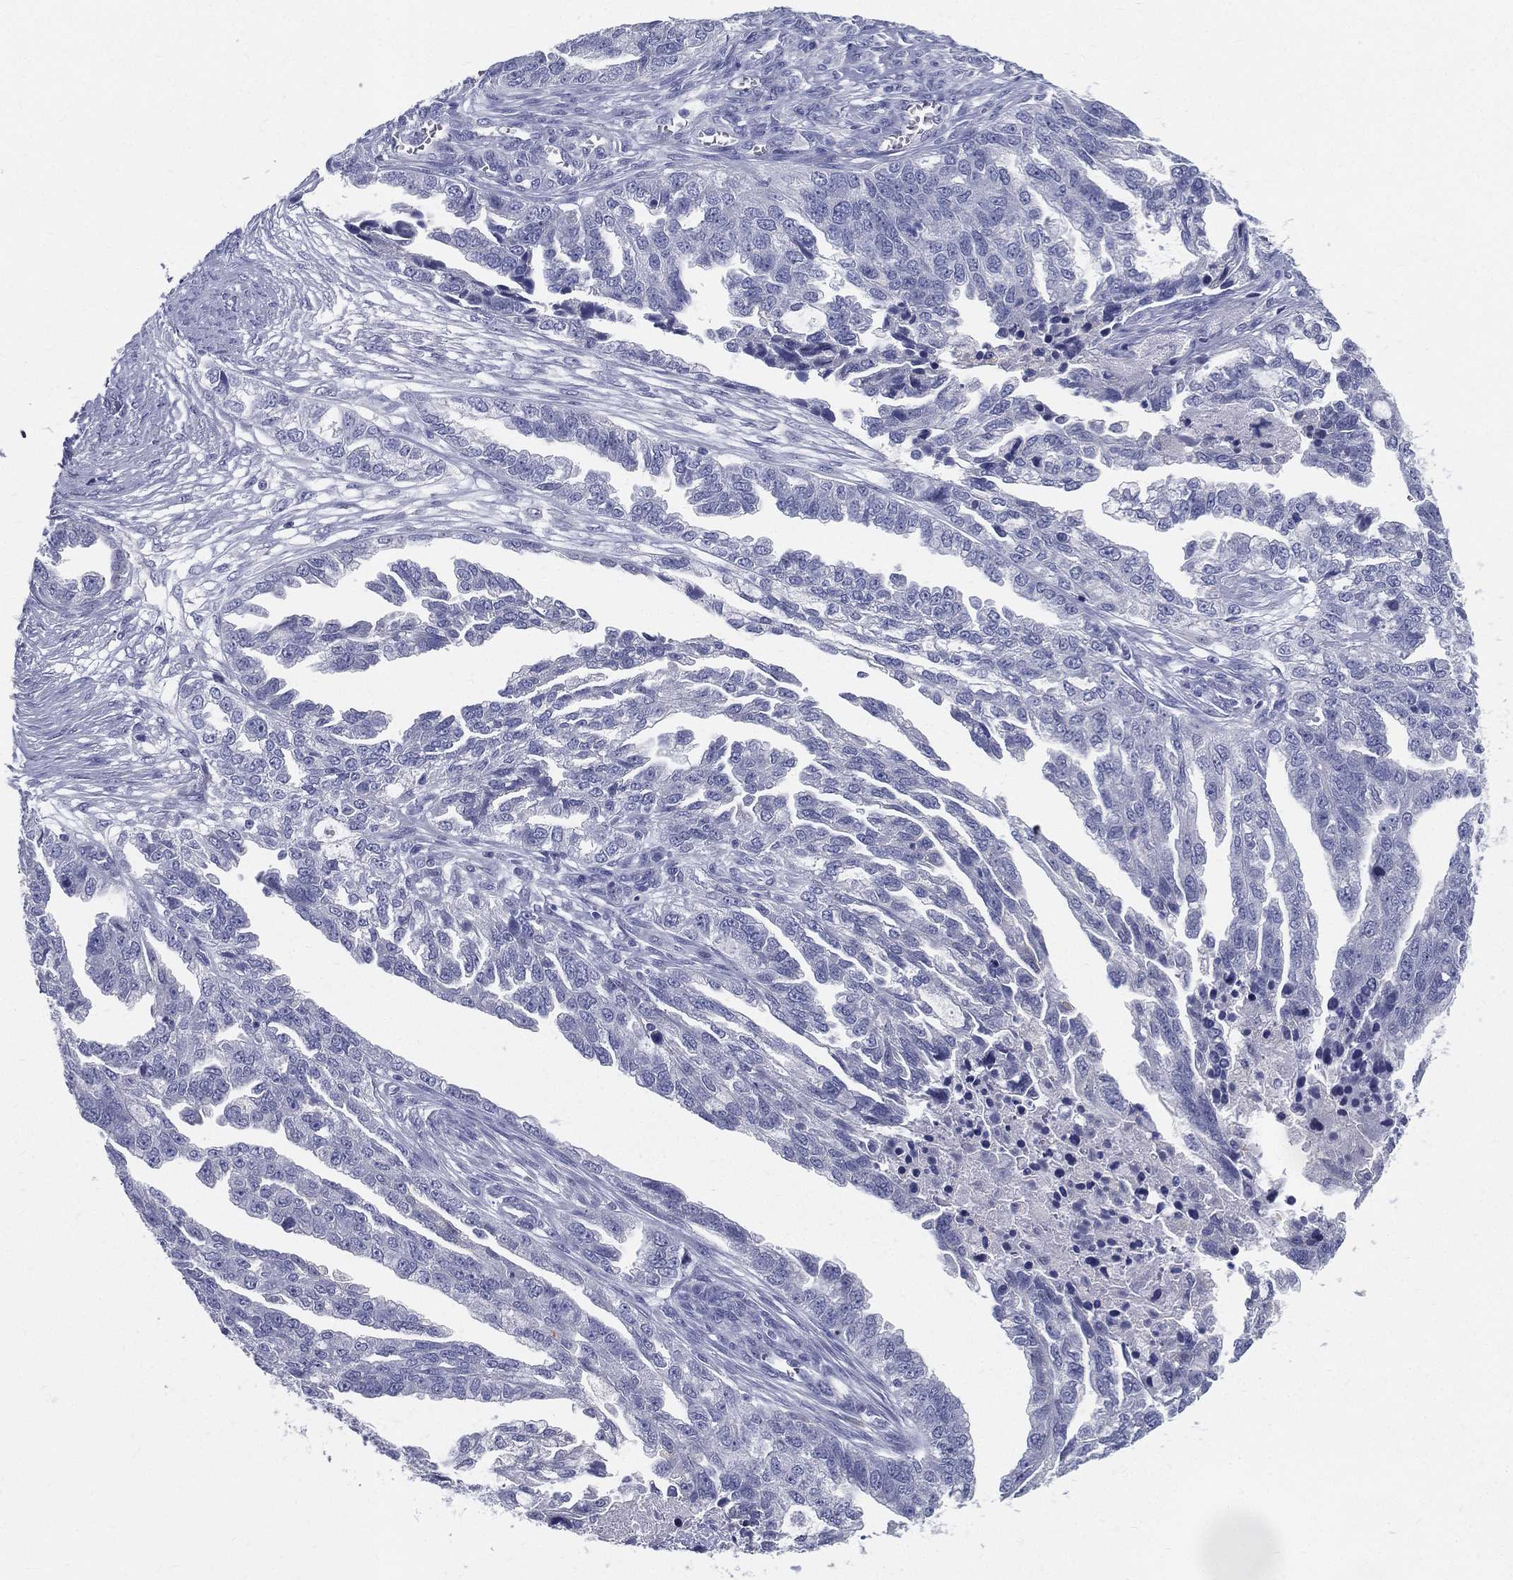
{"staining": {"intensity": "negative", "quantity": "none", "location": "none"}, "tissue": "ovarian cancer", "cell_type": "Tumor cells", "image_type": "cancer", "snomed": [{"axis": "morphology", "description": "Cystadenocarcinoma, serous, NOS"}, {"axis": "topography", "description": "Ovary"}], "caption": "Tumor cells are negative for brown protein staining in ovarian serous cystadenocarcinoma. Brightfield microscopy of IHC stained with DAB (brown) and hematoxylin (blue), captured at high magnification.", "gene": "STS", "patient": {"sex": "female", "age": 51}}